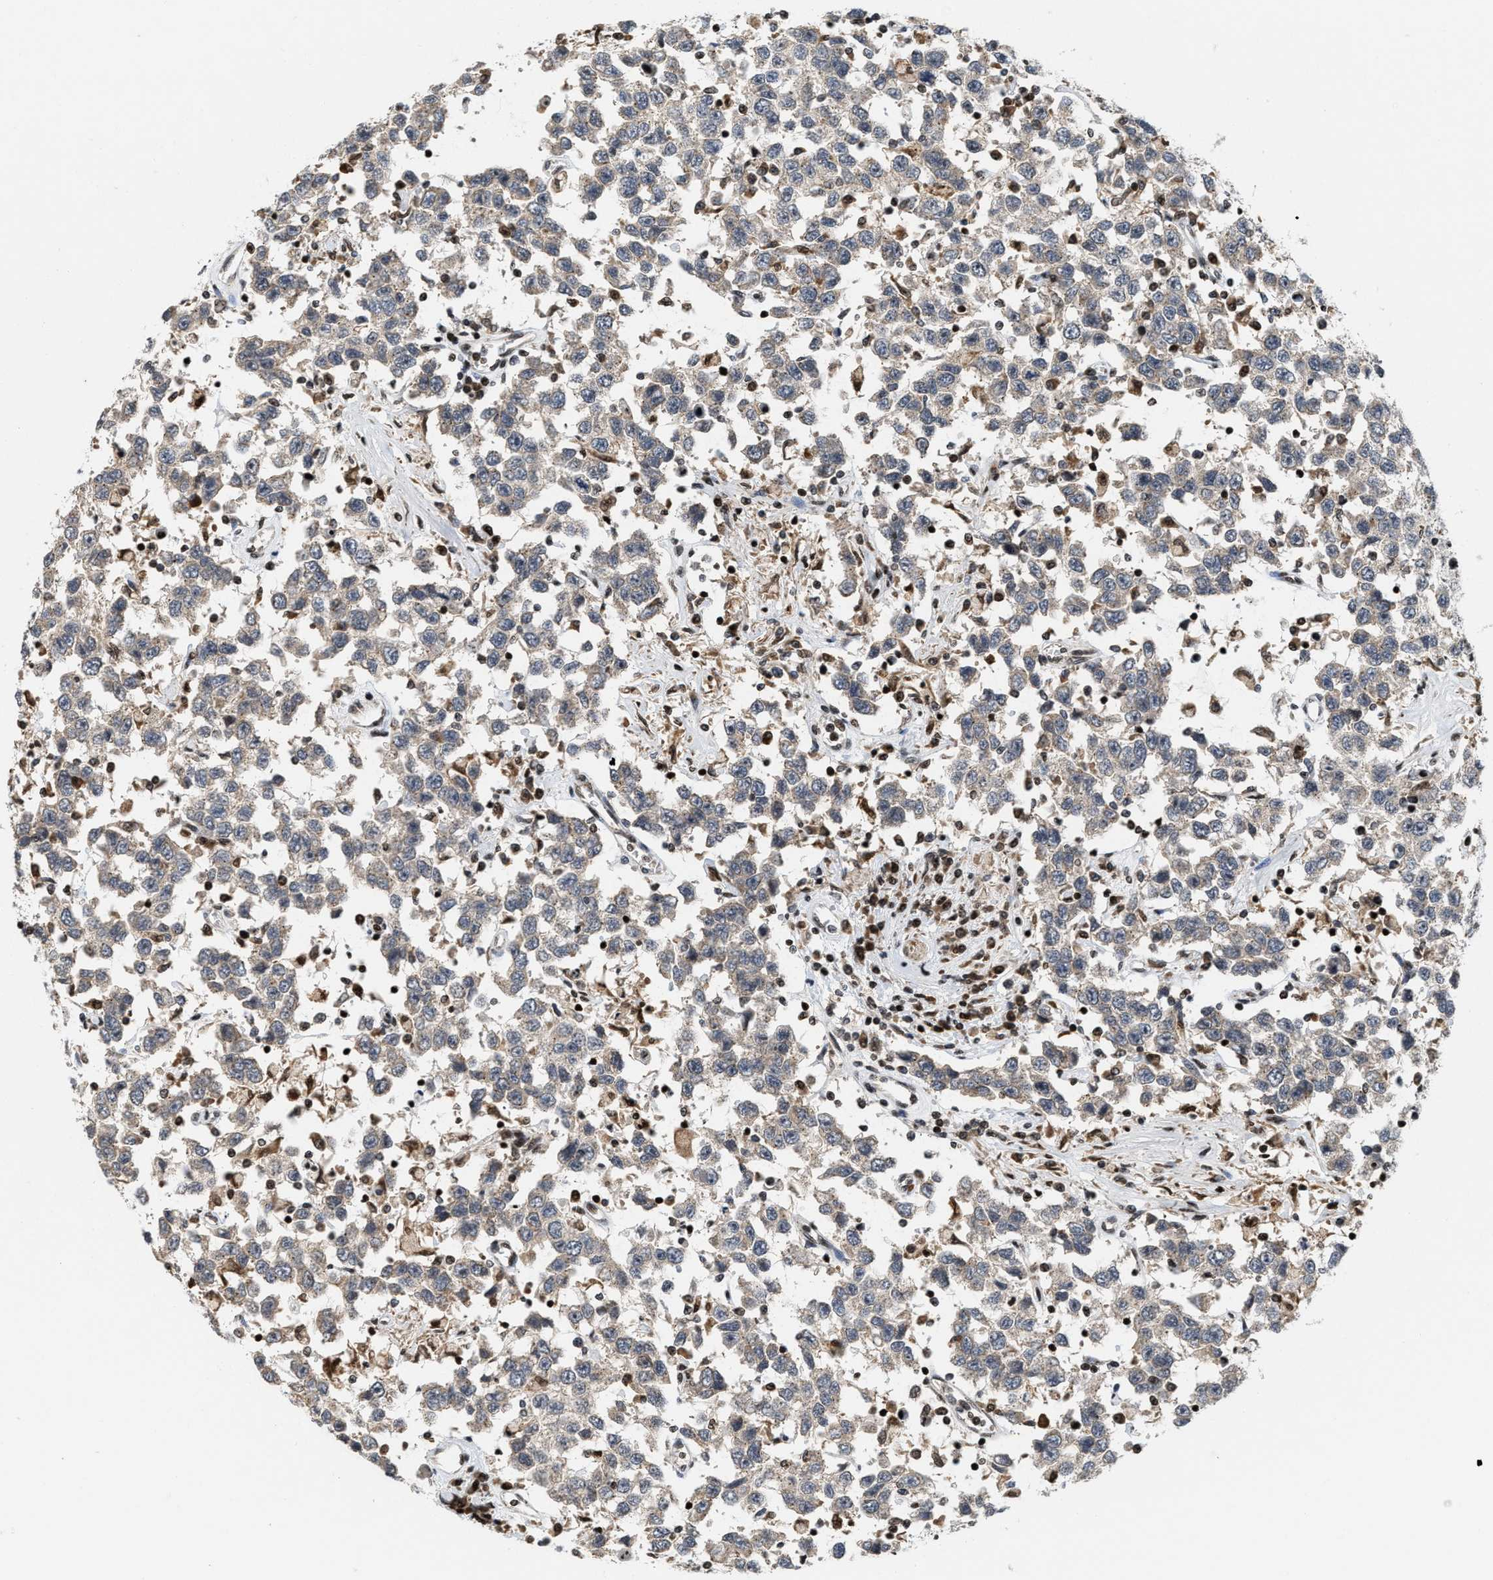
{"staining": {"intensity": "negative", "quantity": "none", "location": "none"}, "tissue": "testis cancer", "cell_type": "Tumor cells", "image_type": "cancer", "snomed": [{"axis": "morphology", "description": "Seminoma, NOS"}, {"axis": "topography", "description": "Testis"}], "caption": "Immunohistochemical staining of testis seminoma shows no significant positivity in tumor cells. (Immunohistochemistry (ihc), brightfield microscopy, high magnification).", "gene": "PDZD2", "patient": {"sex": "male", "age": 41}}